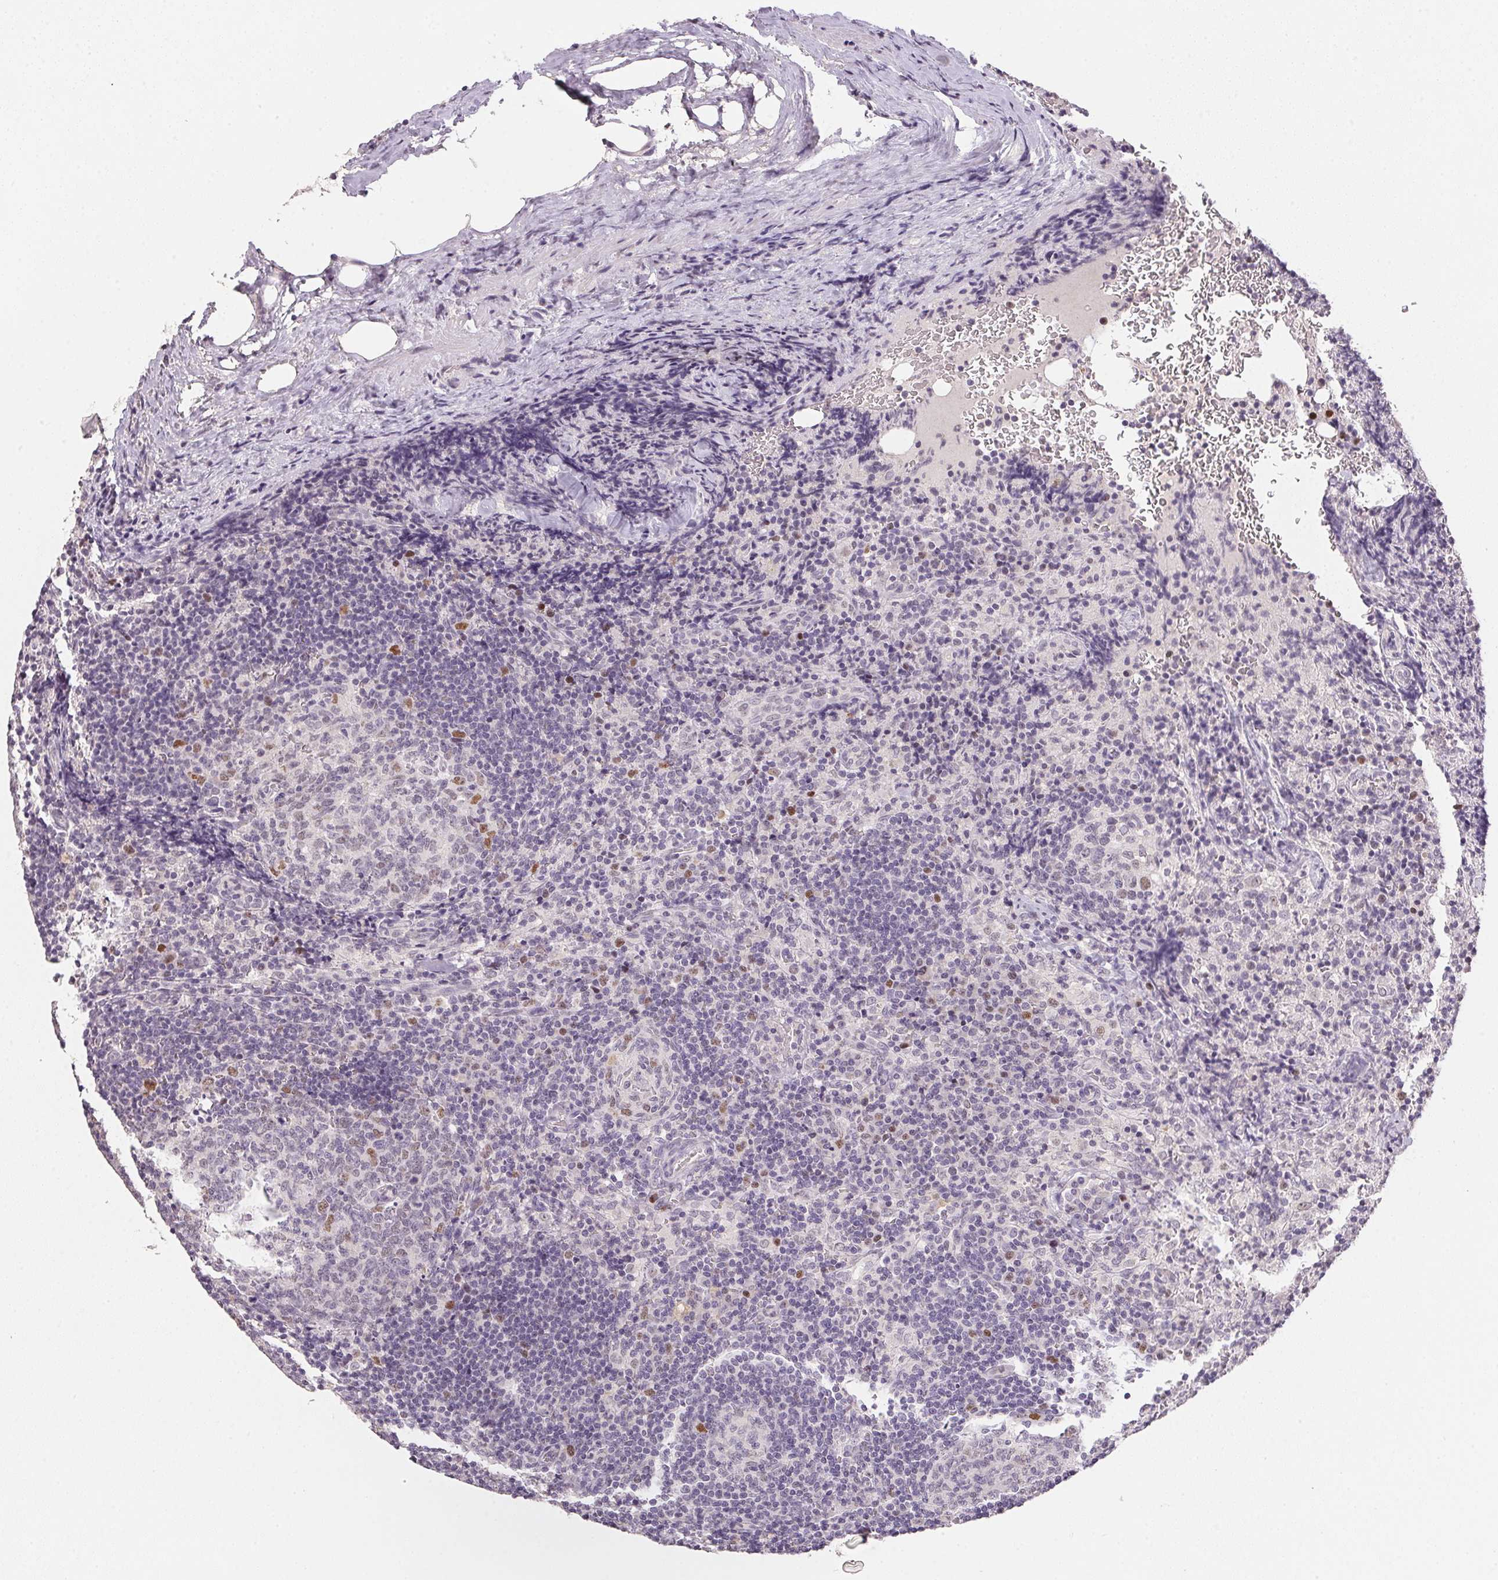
{"staining": {"intensity": "moderate", "quantity": "<25%", "location": "nuclear"}, "tissue": "lymph node", "cell_type": "Germinal center cells", "image_type": "normal", "snomed": [{"axis": "morphology", "description": "Normal tissue, NOS"}, {"axis": "topography", "description": "Lymph node"}], "caption": "Germinal center cells demonstrate moderate nuclear staining in about <25% of cells in unremarkable lymph node.", "gene": "POLR3G", "patient": {"sex": "male", "age": 67}}